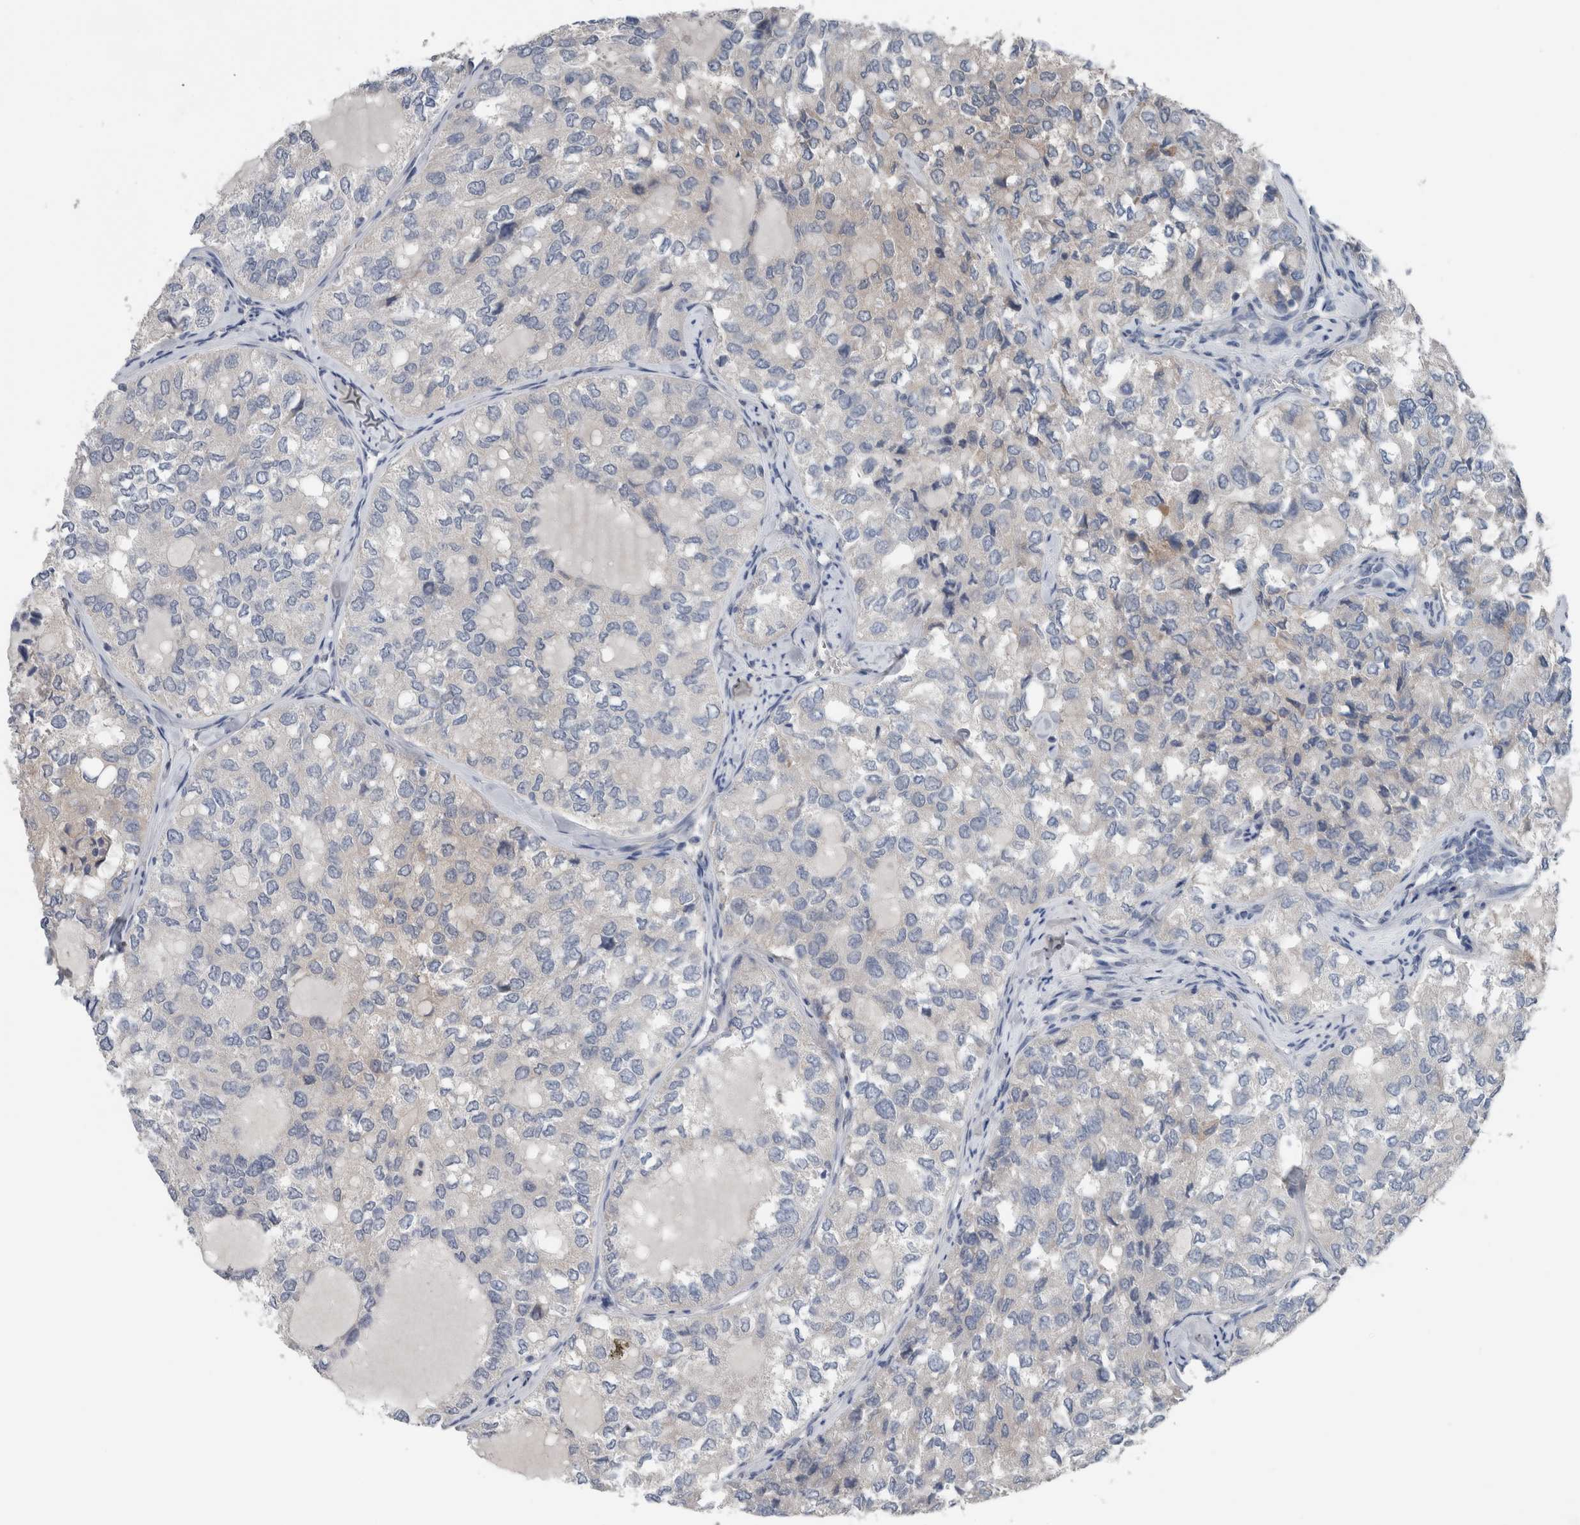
{"staining": {"intensity": "negative", "quantity": "none", "location": "none"}, "tissue": "thyroid cancer", "cell_type": "Tumor cells", "image_type": "cancer", "snomed": [{"axis": "morphology", "description": "Follicular adenoma carcinoma, NOS"}, {"axis": "topography", "description": "Thyroid gland"}], "caption": "IHC micrograph of neoplastic tissue: human thyroid follicular adenoma carcinoma stained with DAB (3,3'-diaminobenzidine) shows no significant protein expression in tumor cells.", "gene": "CRNN", "patient": {"sex": "male", "age": 75}}